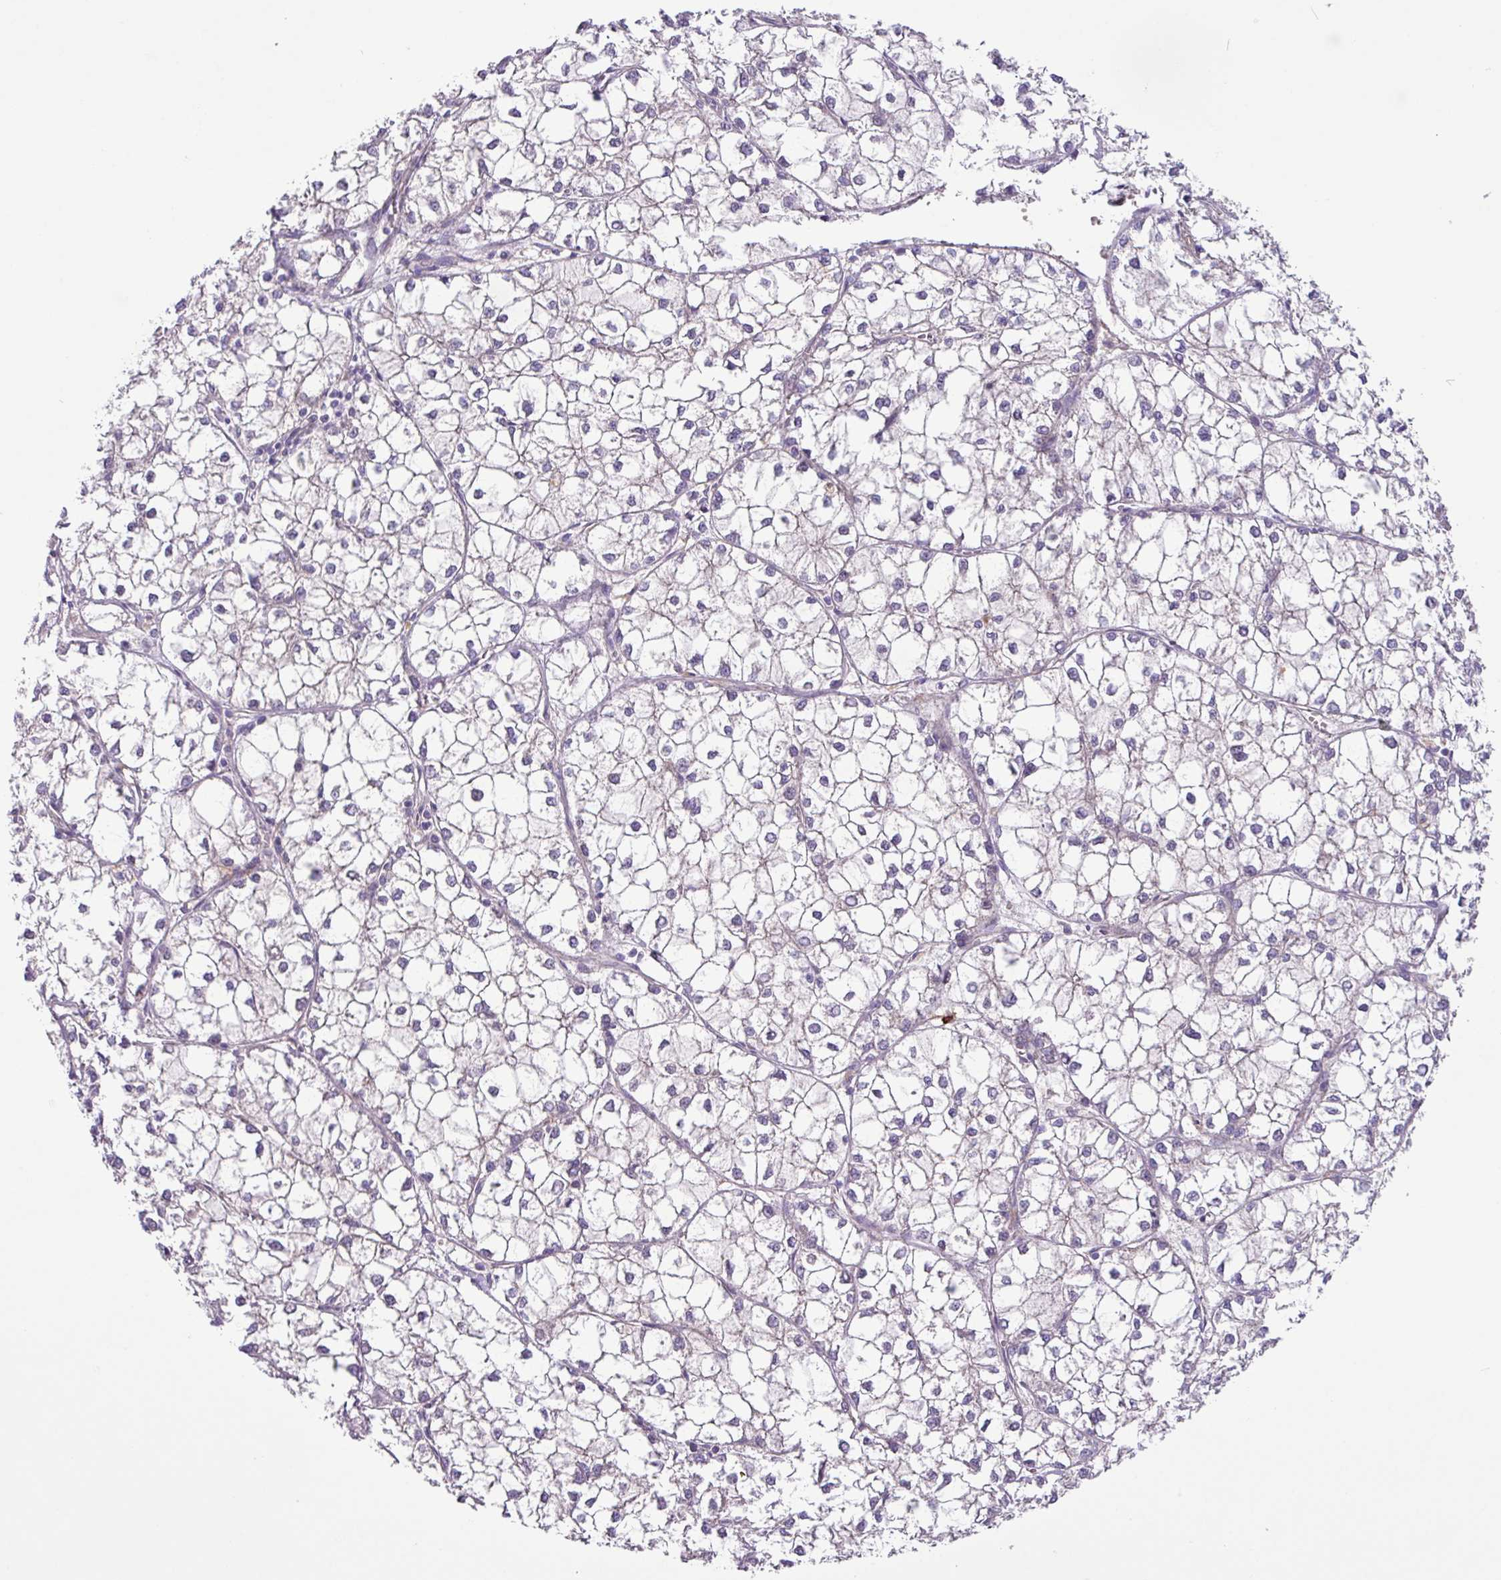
{"staining": {"intensity": "negative", "quantity": "none", "location": "none"}, "tissue": "liver cancer", "cell_type": "Tumor cells", "image_type": "cancer", "snomed": [{"axis": "morphology", "description": "Carcinoma, Hepatocellular, NOS"}, {"axis": "topography", "description": "Liver"}], "caption": "The image reveals no staining of tumor cells in liver hepatocellular carcinoma. The staining is performed using DAB (3,3'-diaminobenzidine) brown chromogen with nuclei counter-stained in using hematoxylin.", "gene": "MRM2", "patient": {"sex": "female", "age": 43}}